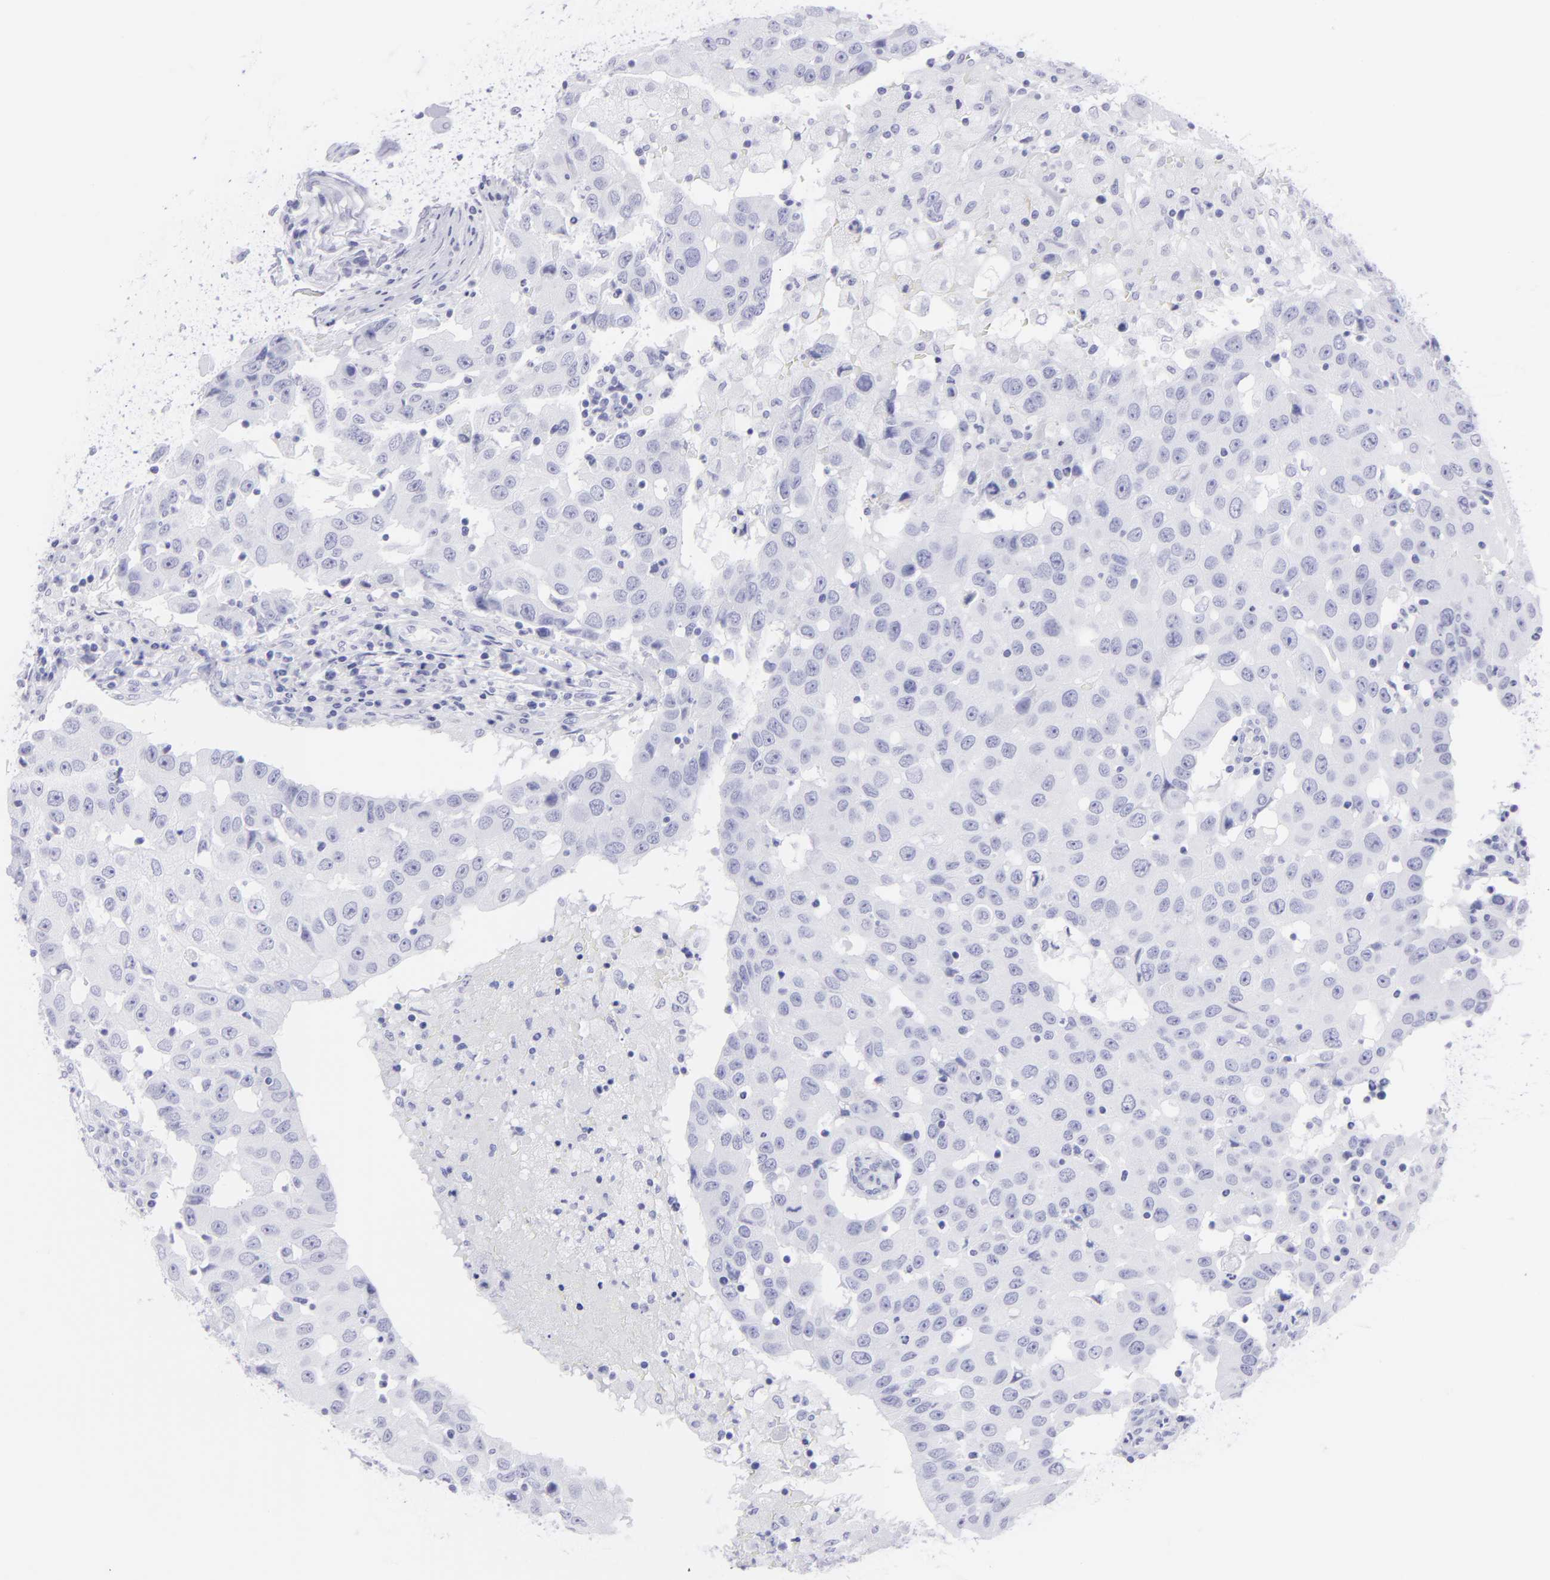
{"staining": {"intensity": "negative", "quantity": "none", "location": "none"}, "tissue": "breast cancer", "cell_type": "Tumor cells", "image_type": "cancer", "snomed": [{"axis": "morphology", "description": "Duct carcinoma"}, {"axis": "topography", "description": "Breast"}], "caption": "Human breast cancer (intraductal carcinoma) stained for a protein using immunohistochemistry (IHC) reveals no positivity in tumor cells.", "gene": "SLC1A3", "patient": {"sex": "female", "age": 27}}